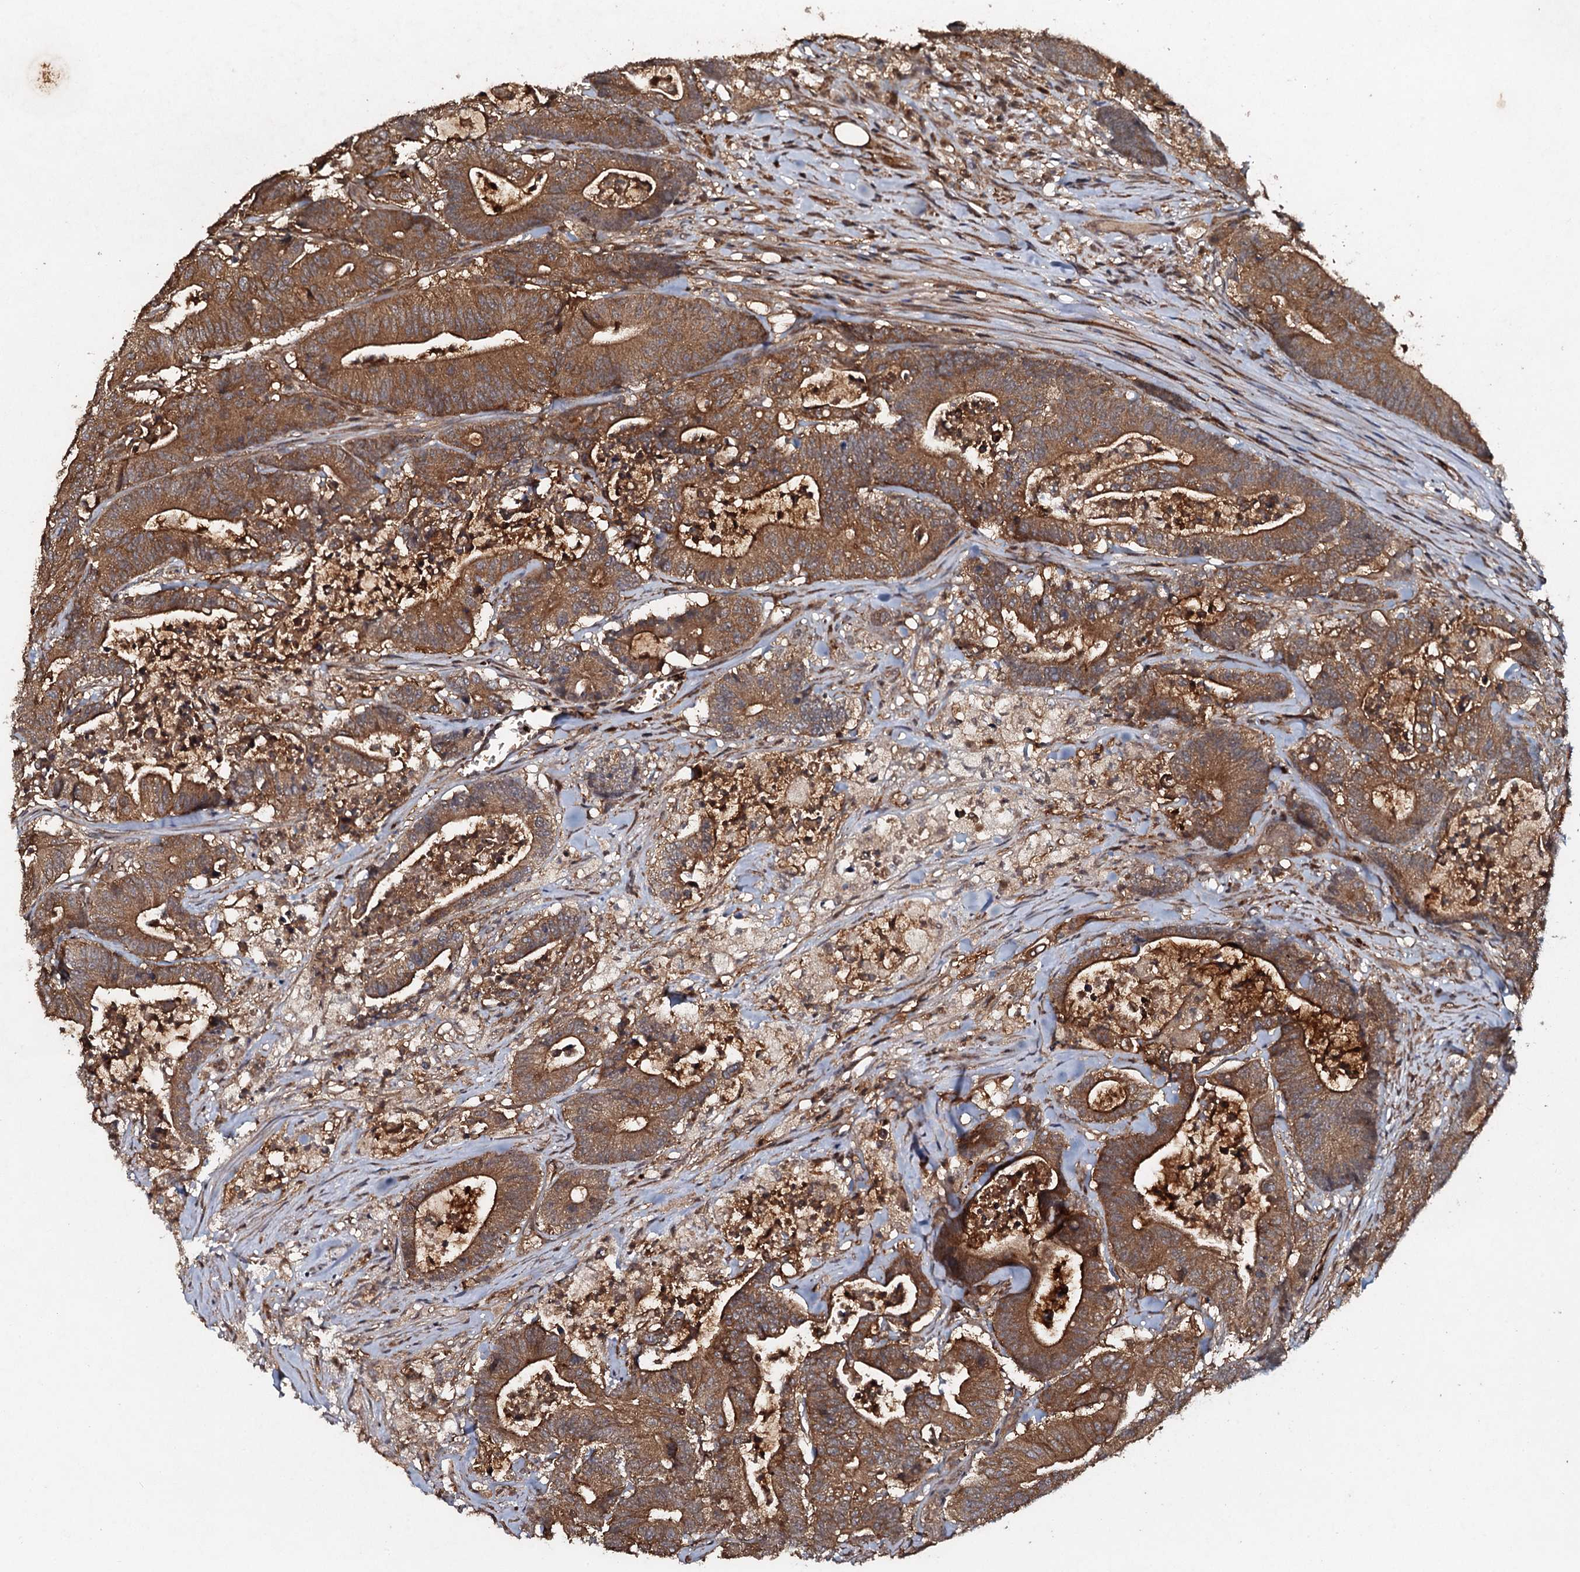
{"staining": {"intensity": "moderate", "quantity": ">75%", "location": "cytoplasmic/membranous"}, "tissue": "colorectal cancer", "cell_type": "Tumor cells", "image_type": "cancer", "snomed": [{"axis": "morphology", "description": "Adenocarcinoma, NOS"}, {"axis": "topography", "description": "Colon"}], "caption": "Immunohistochemistry of human adenocarcinoma (colorectal) displays medium levels of moderate cytoplasmic/membranous positivity in about >75% of tumor cells.", "gene": "ADGRG3", "patient": {"sex": "female", "age": 84}}